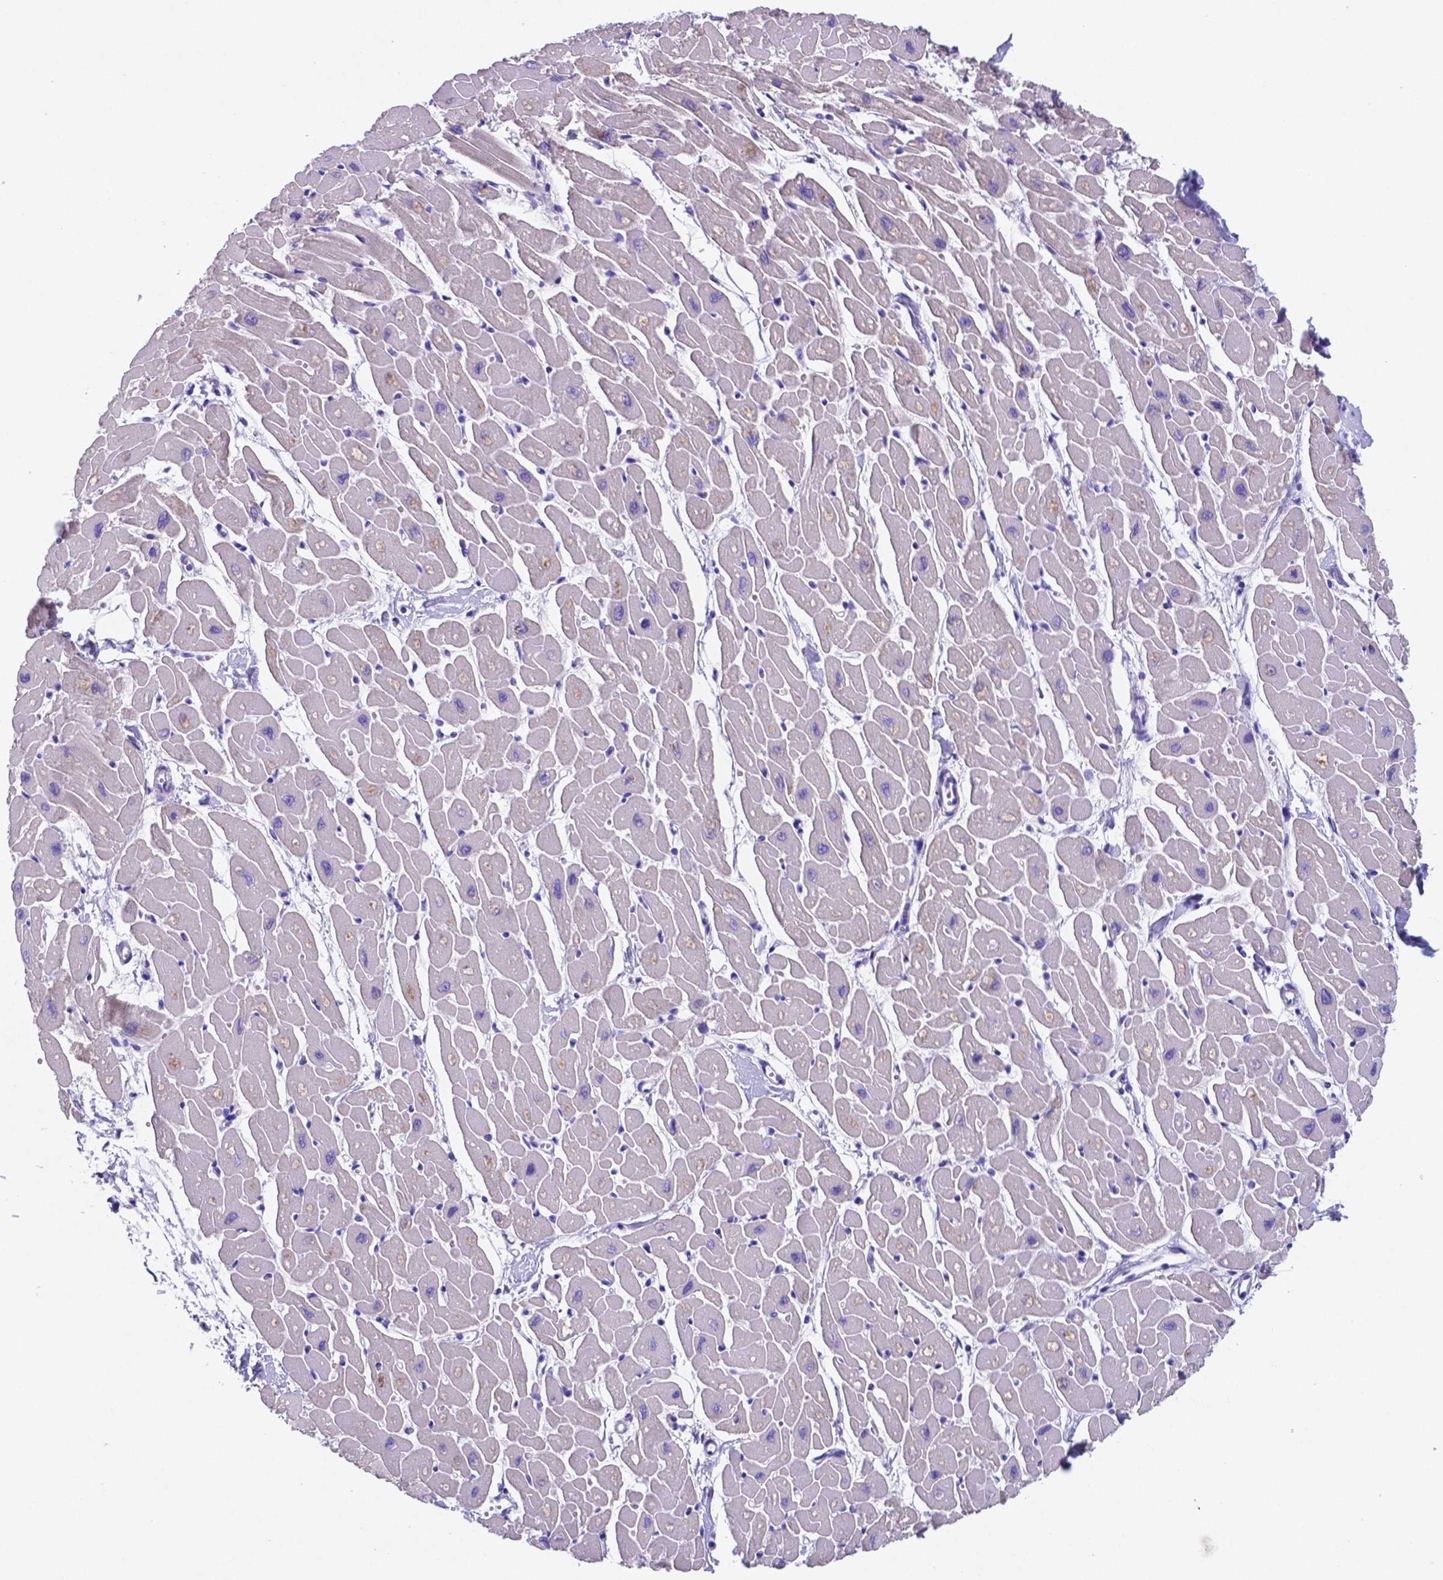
{"staining": {"intensity": "negative", "quantity": "none", "location": "none"}, "tissue": "heart muscle", "cell_type": "Cardiomyocytes", "image_type": "normal", "snomed": [{"axis": "morphology", "description": "Normal tissue, NOS"}, {"axis": "topography", "description": "Heart"}], "caption": "DAB immunohistochemical staining of unremarkable heart muscle exhibits no significant staining in cardiomyocytes. The staining was performed using DAB to visualize the protein expression in brown, while the nuclei were stained in blue with hematoxylin (Magnification: 20x).", "gene": "DNAAF8", "patient": {"sex": "male", "age": 57}}